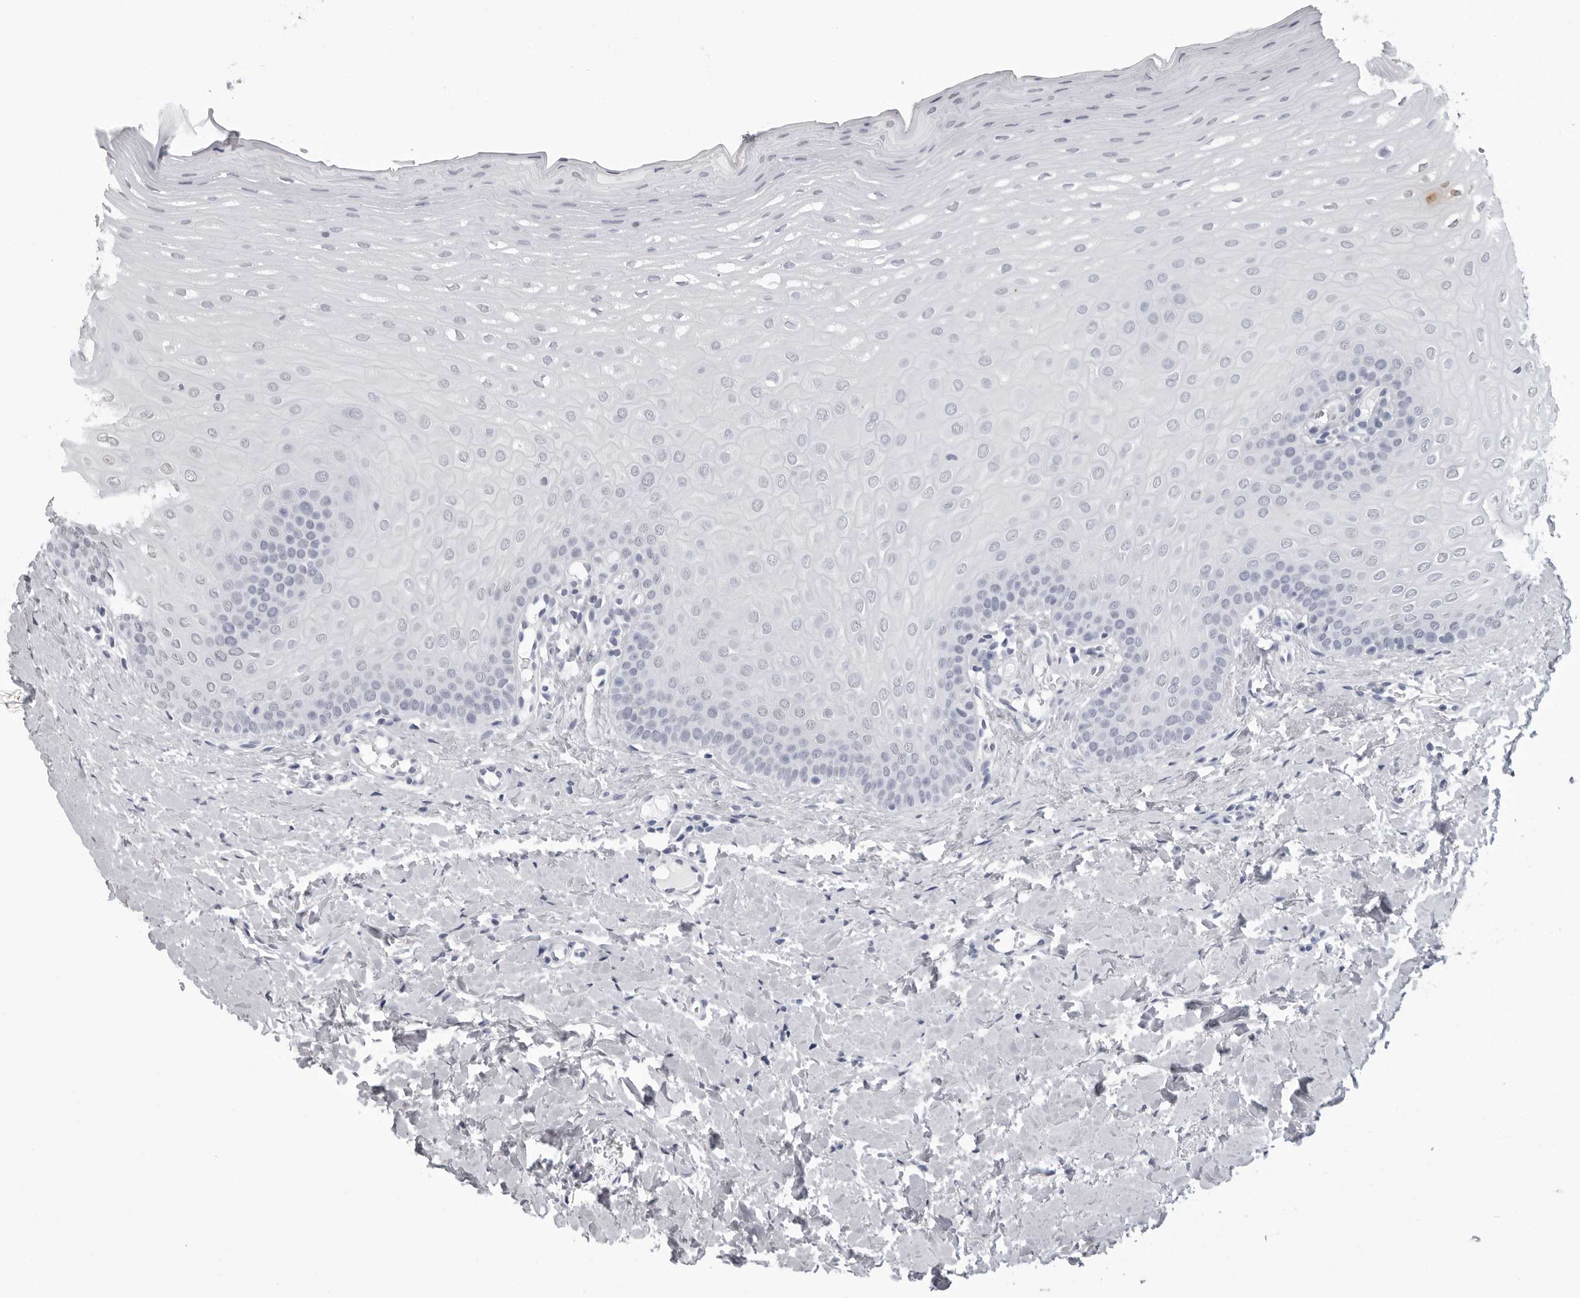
{"staining": {"intensity": "negative", "quantity": "none", "location": "none"}, "tissue": "oral mucosa", "cell_type": "Squamous epithelial cells", "image_type": "normal", "snomed": [{"axis": "morphology", "description": "Normal tissue, NOS"}, {"axis": "topography", "description": "Oral tissue"}], "caption": "Immunohistochemistry photomicrograph of unremarkable oral mucosa: human oral mucosa stained with DAB reveals no significant protein positivity in squamous epithelial cells.", "gene": "HEPACAM", "patient": {"sex": "female", "age": 39}}